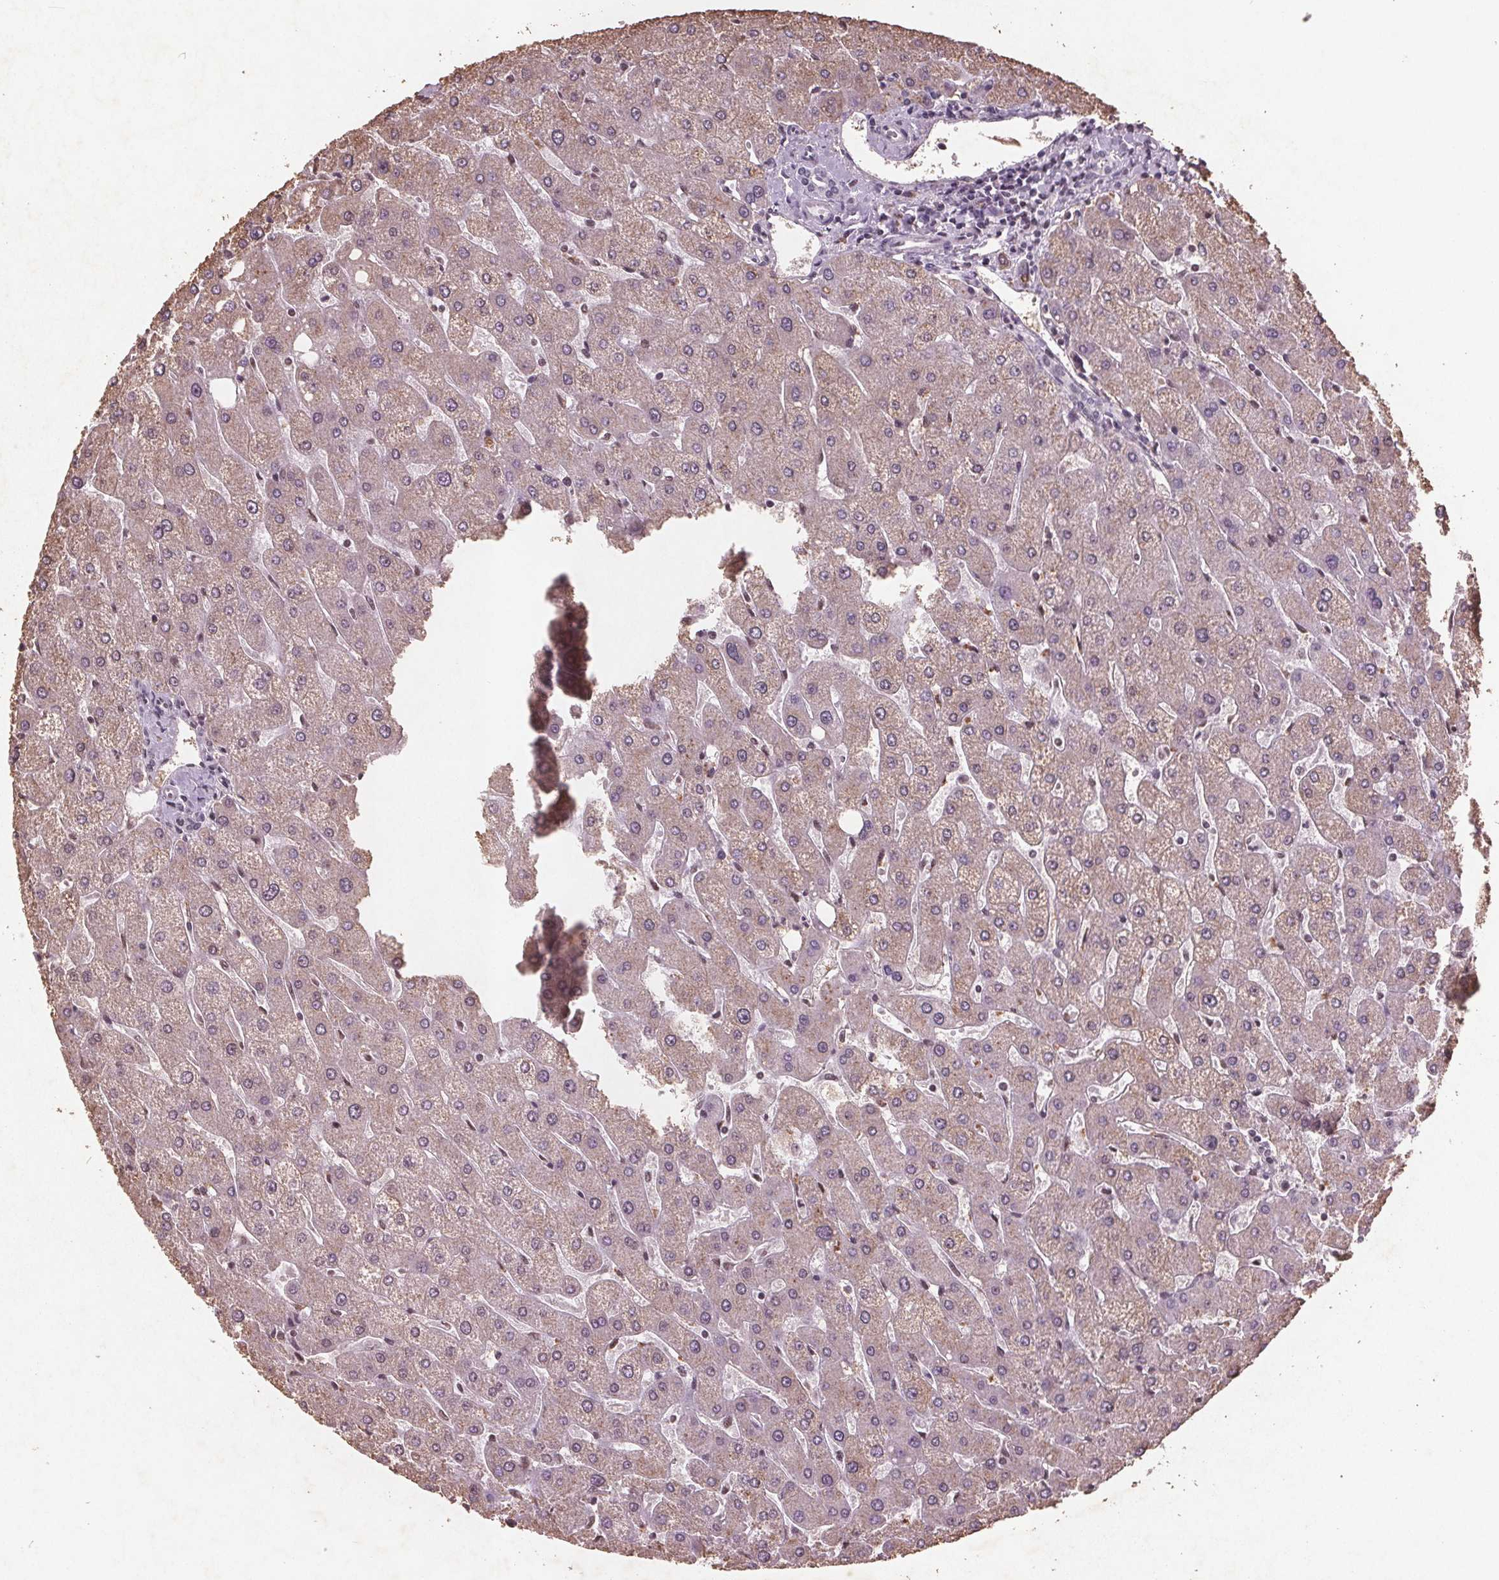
{"staining": {"intensity": "negative", "quantity": "none", "location": "none"}, "tissue": "liver", "cell_type": "Cholangiocytes", "image_type": "normal", "snomed": [{"axis": "morphology", "description": "Normal tissue, NOS"}, {"axis": "topography", "description": "Liver"}], "caption": "An IHC image of normal liver is shown. There is no staining in cholangiocytes of liver. (IHC, brightfield microscopy, high magnification).", "gene": "RPS6KA2", "patient": {"sex": "male", "age": 67}}